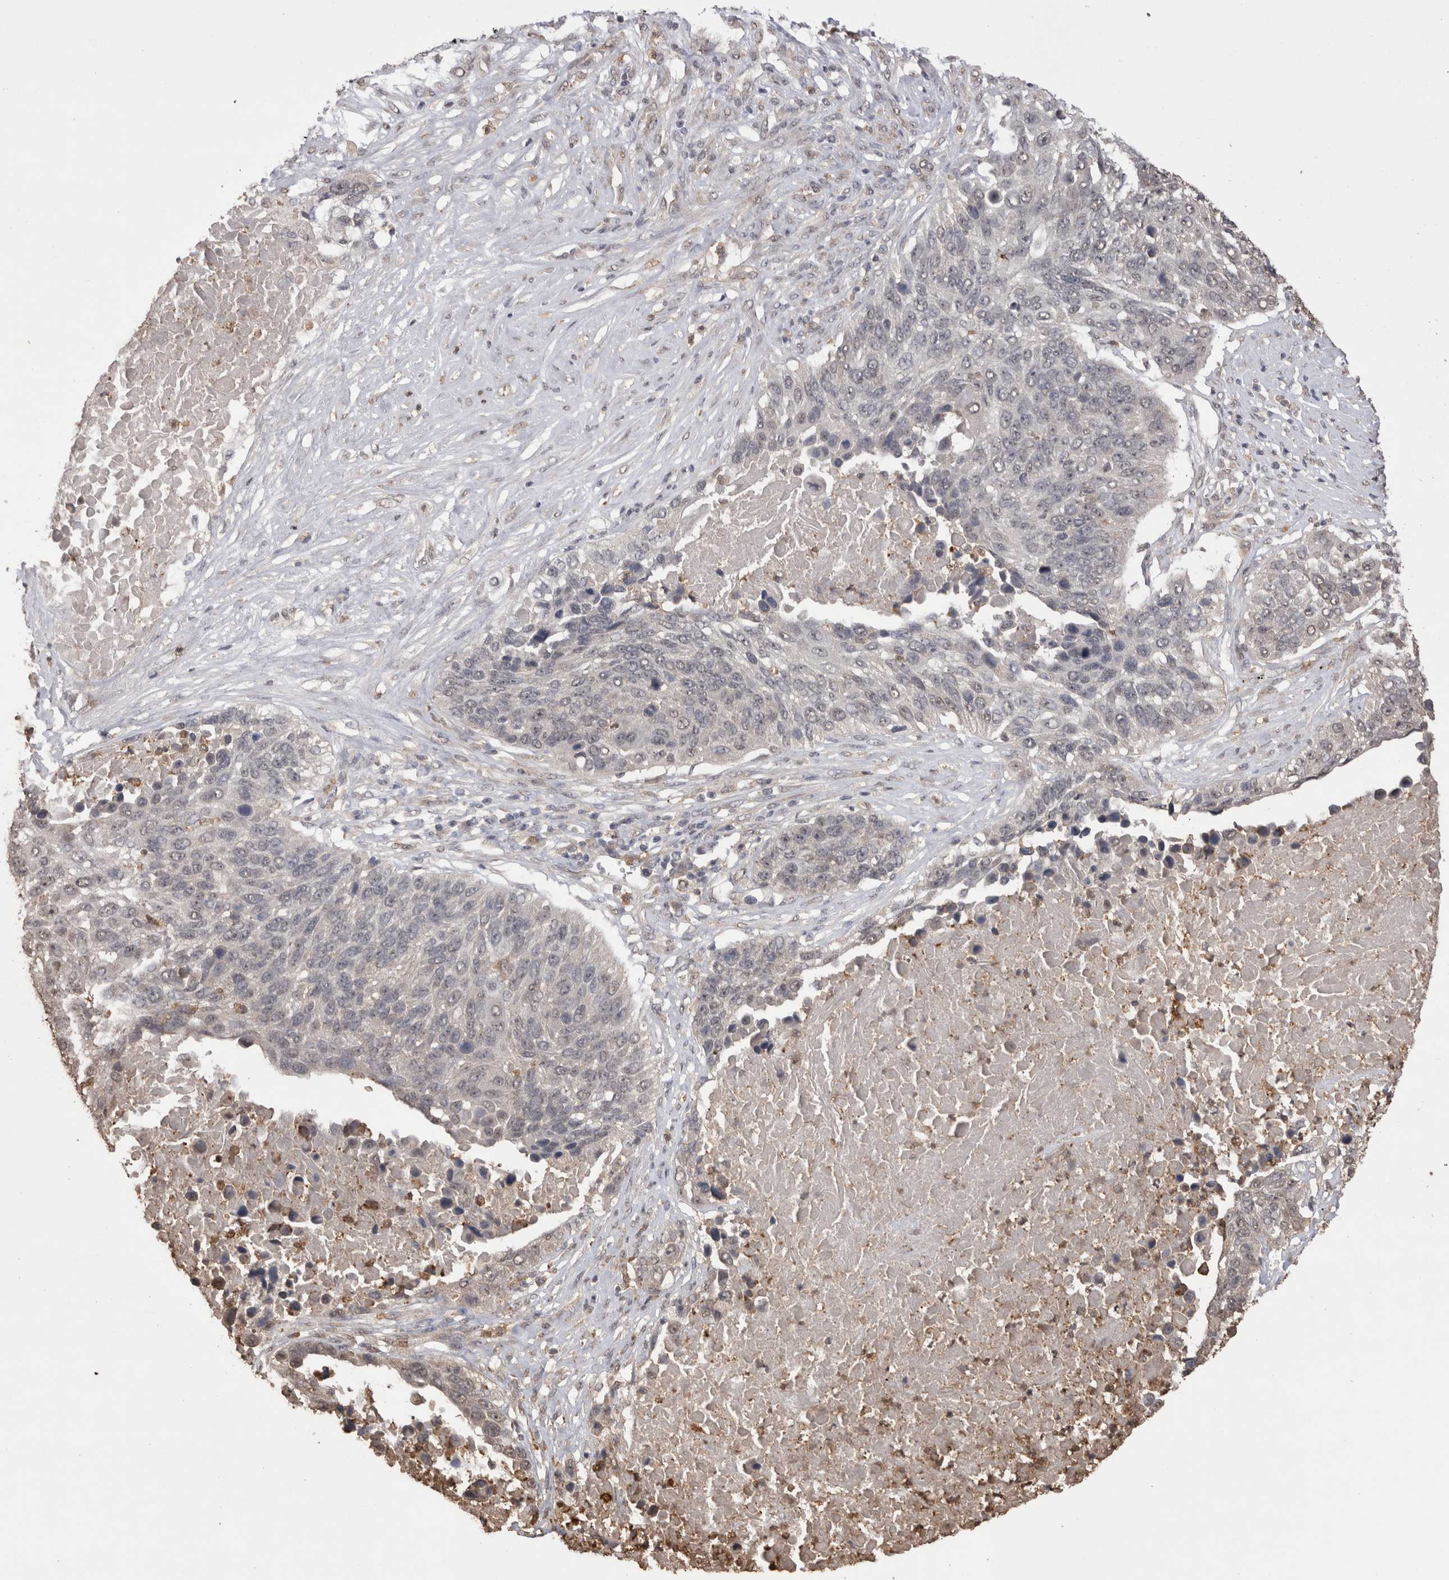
{"staining": {"intensity": "negative", "quantity": "none", "location": "none"}, "tissue": "lung cancer", "cell_type": "Tumor cells", "image_type": "cancer", "snomed": [{"axis": "morphology", "description": "Squamous cell carcinoma, NOS"}, {"axis": "topography", "description": "Lung"}], "caption": "Tumor cells are negative for protein expression in human lung cancer (squamous cell carcinoma).", "gene": "GRK5", "patient": {"sex": "male", "age": 66}}